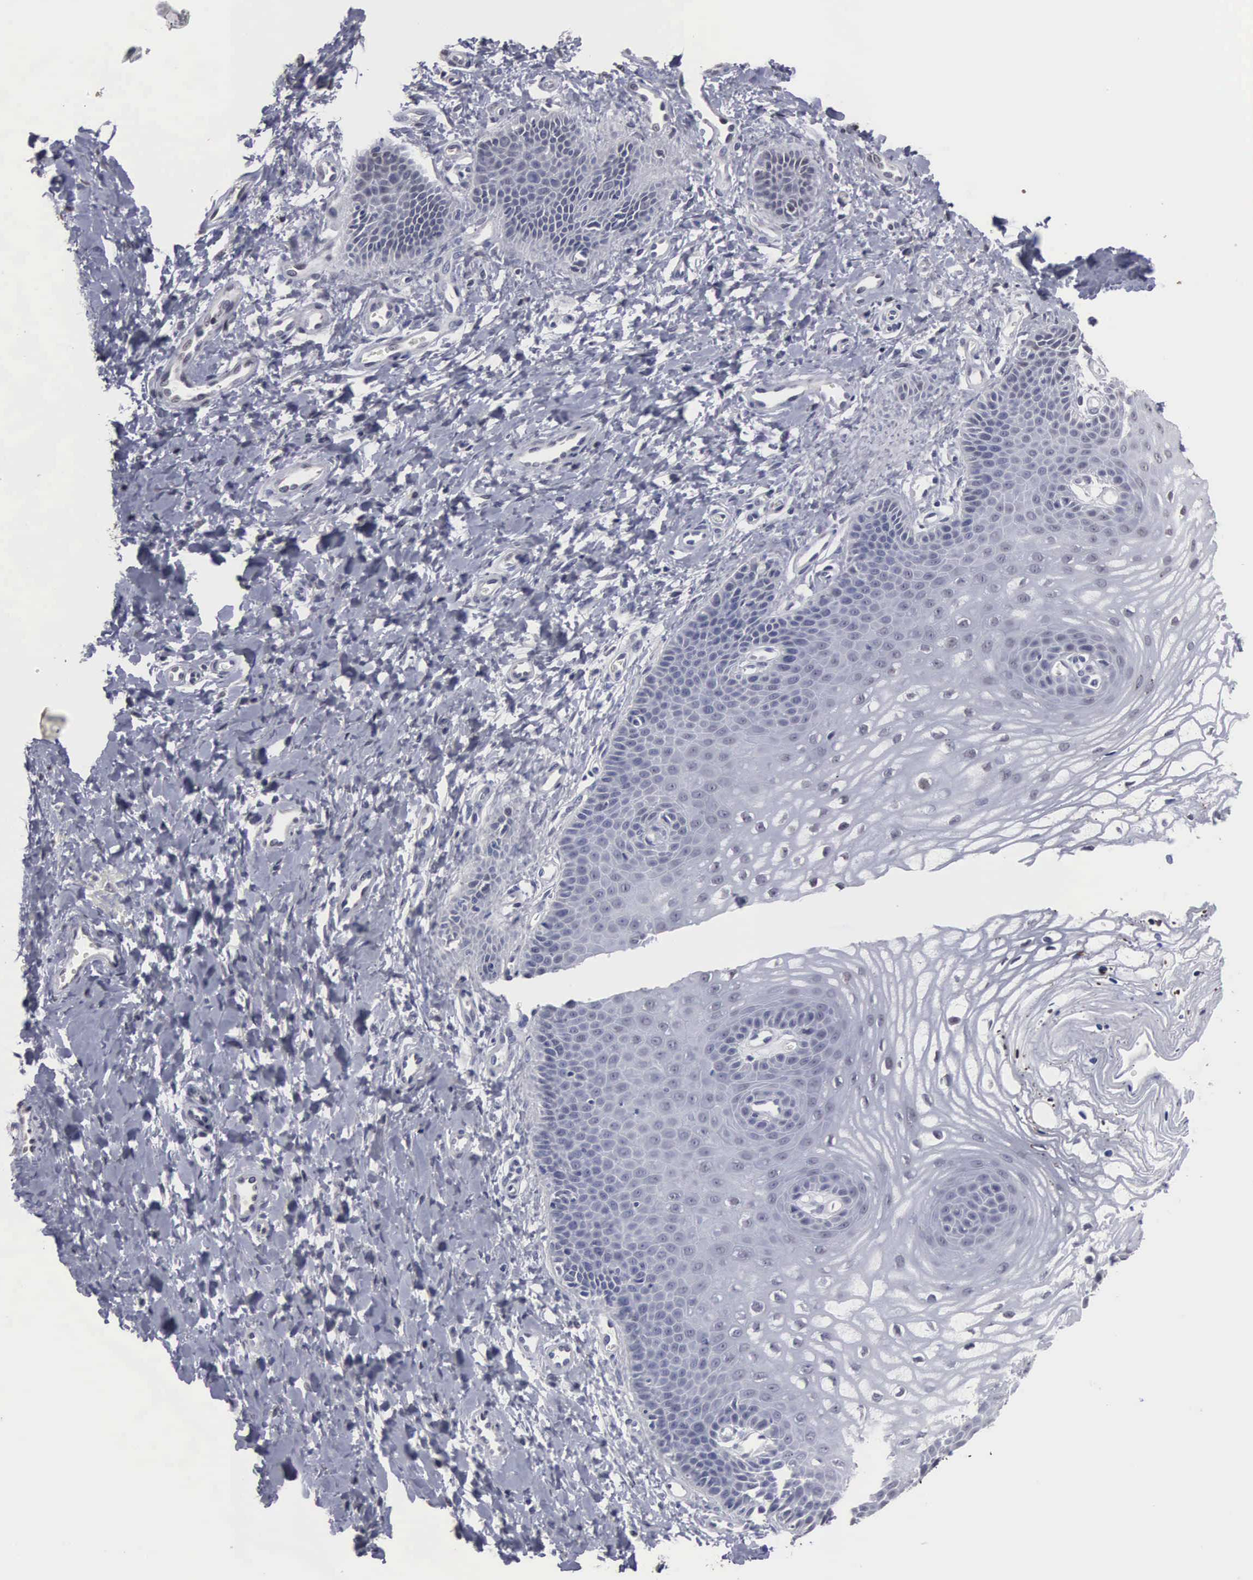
{"staining": {"intensity": "negative", "quantity": "none", "location": "none"}, "tissue": "vagina", "cell_type": "Squamous epithelial cells", "image_type": "normal", "snomed": [{"axis": "morphology", "description": "Normal tissue, NOS"}, {"axis": "topography", "description": "Vagina"}], "caption": "IHC of benign human vagina displays no expression in squamous epithelial cells.", "gene": "UPB1", "patient": {"sex": "female", "age": 68}}